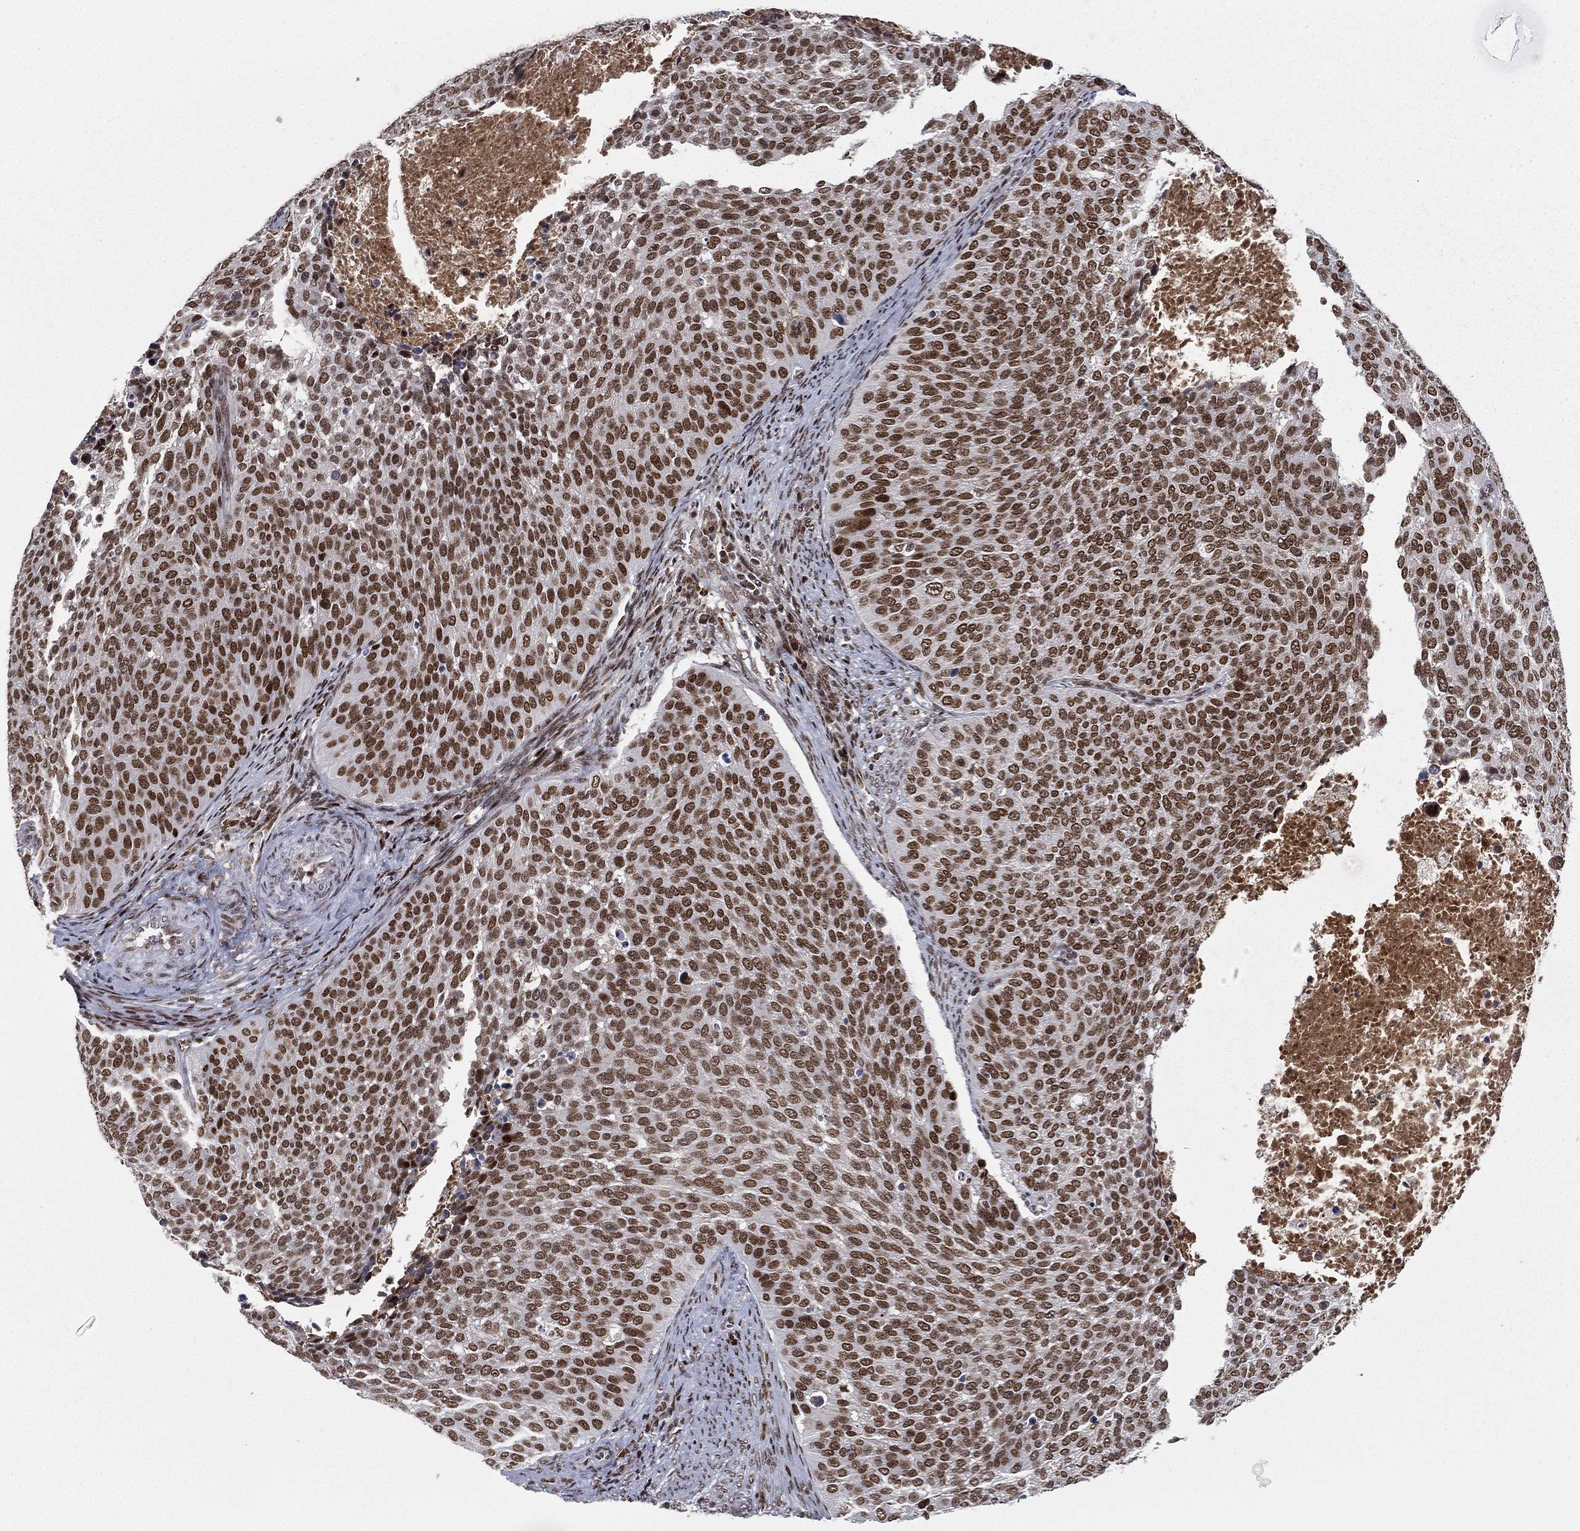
{"staining": {"intensity": "strong", "quantity": ">75%", "location": "nuclear"}, "tissue": "cervical cancer", "cell_type": "Tumor cells", "image_type": "cancer", "snomed": [{"axis": "morphology", "description": "Squamous cell carcinoma, NOS"}, {"axis": "topography", "description": "Cervix"}], "caption": "Immunohistochemical staining of human squamous cell carcinoma (cervical) displays high levels of strong nuclear protein staining in approximately >75% of tumor cells.", "gene": "RTF1", "patient": {"sex": "female", "age": 39}}